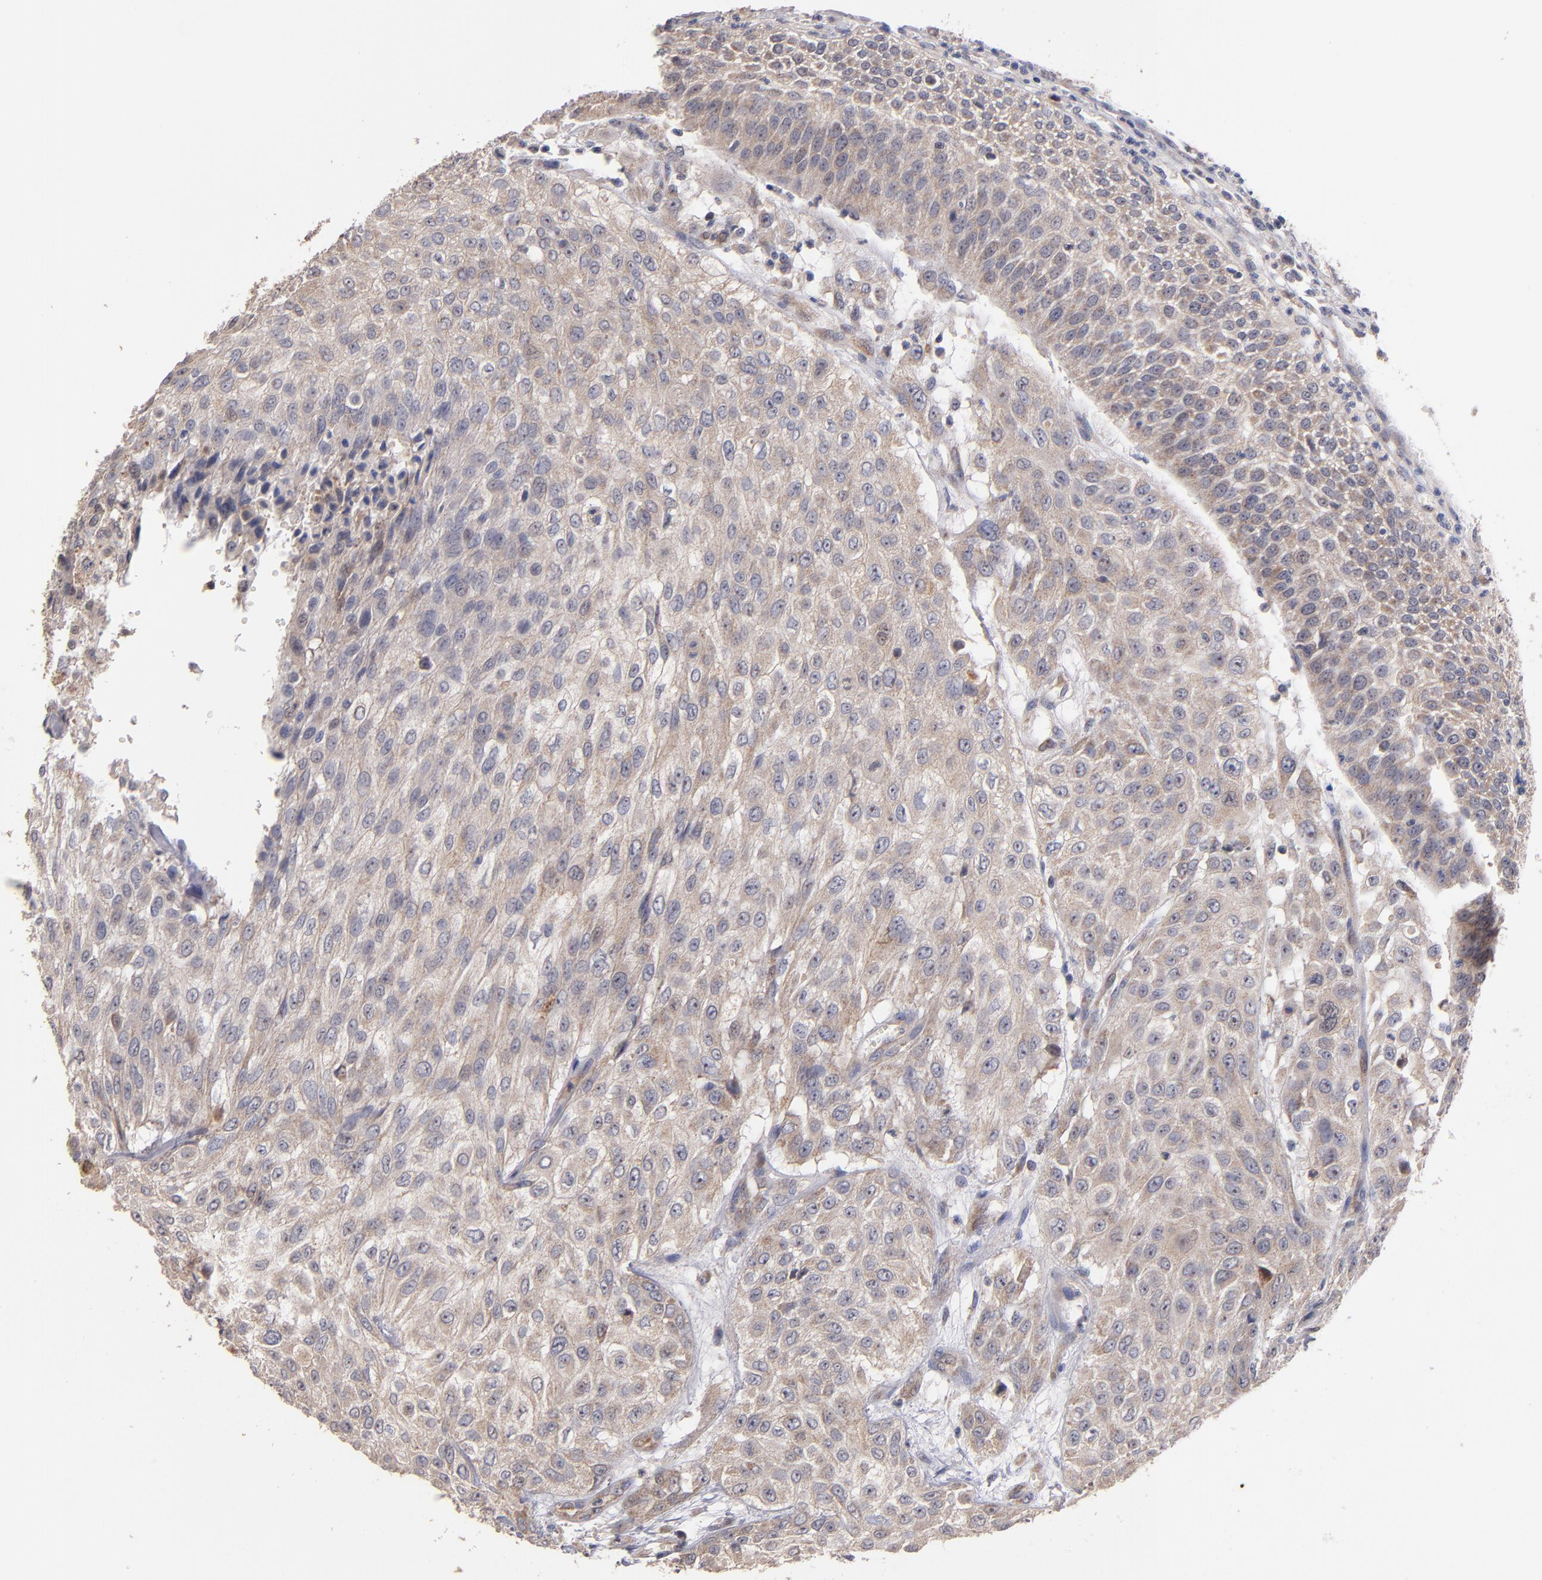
{"staining": {"intensity": "weak", "quantity": ">75%", "location": "cytoplasmic/membranous"}, "tissue": "urothelial cancer", "cell_type": "Tumor cells", "image_type": "cancer", "snomed": [{"axis": "morphology", "description": "Urothelial carcinoma, High grade"}, {"axis": "topography", "description": "Urinary bladder"}], "caption": "This histopathology image shows high-grade urothelial carcinoma stained with immunohistochemistry (IHC) to label a protein in brown. The cytoplasmic/membranous of tumor cells show weak positivity for the protein. Nuclei are counter-stained blue.", "gene": "DIABLO", "patient": {"sex": "male", "age": 57}}